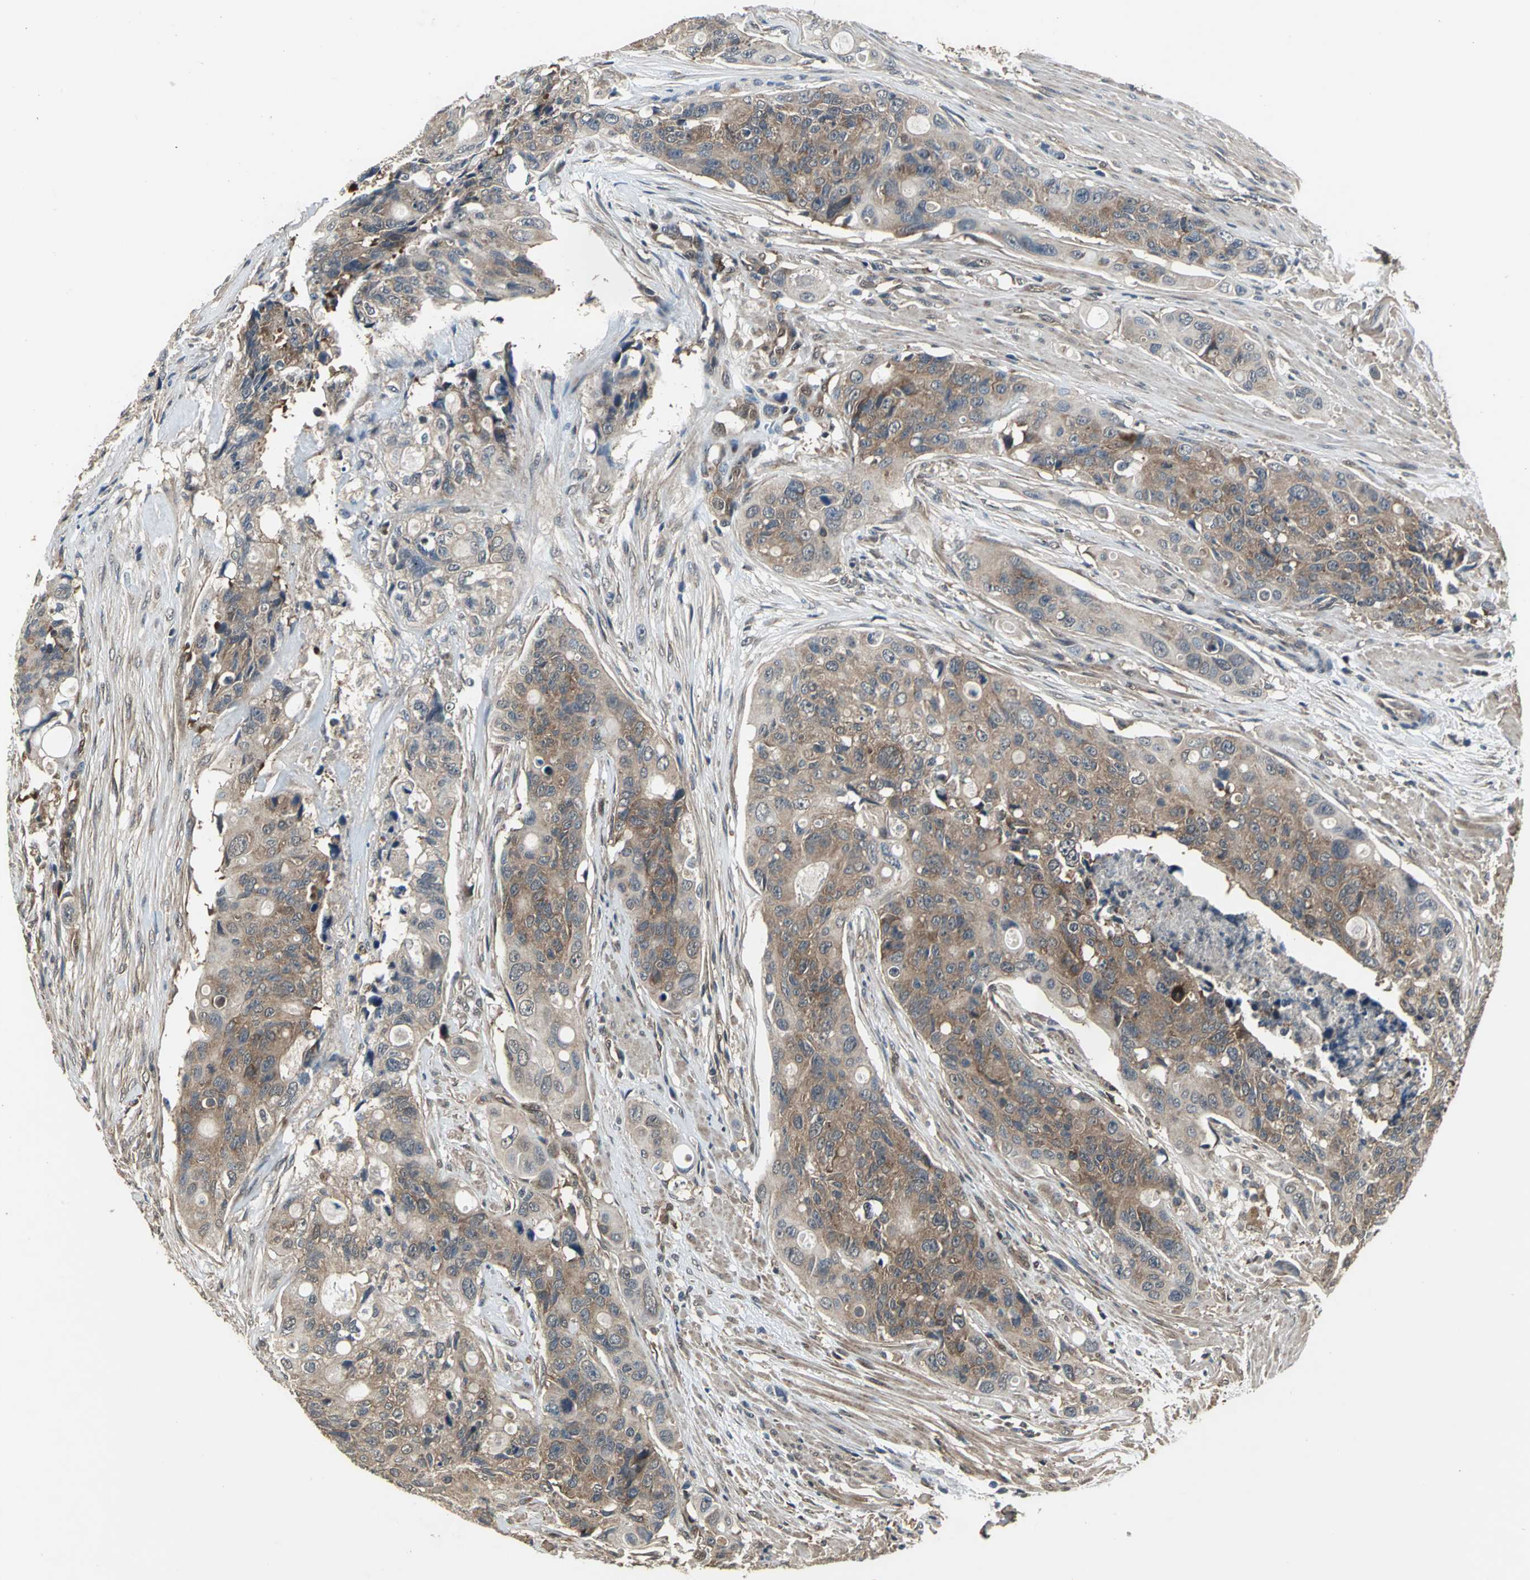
{"staining": {"intensity": "moderate", "quantity": ">75%", "location": "cytoplasmic/membranous"}, "tissue": "colorectal cancer", "cell_type": "Tumor cells", "image_type": "cancer", "snomed": [{"axis": "morphology", "description": "Adenocarcinoma, NOS"}, {"axis": "topography", "description": "Colon"}], "caption": "Protein expression analysis of colorectal cancer (adenocarcinoma) displays moderate cytoplasmic/membranous staining in approximately >75% of tumor cells.", "gene": "EIF2B2", "patient": {"sex": "female", "age": 57}}